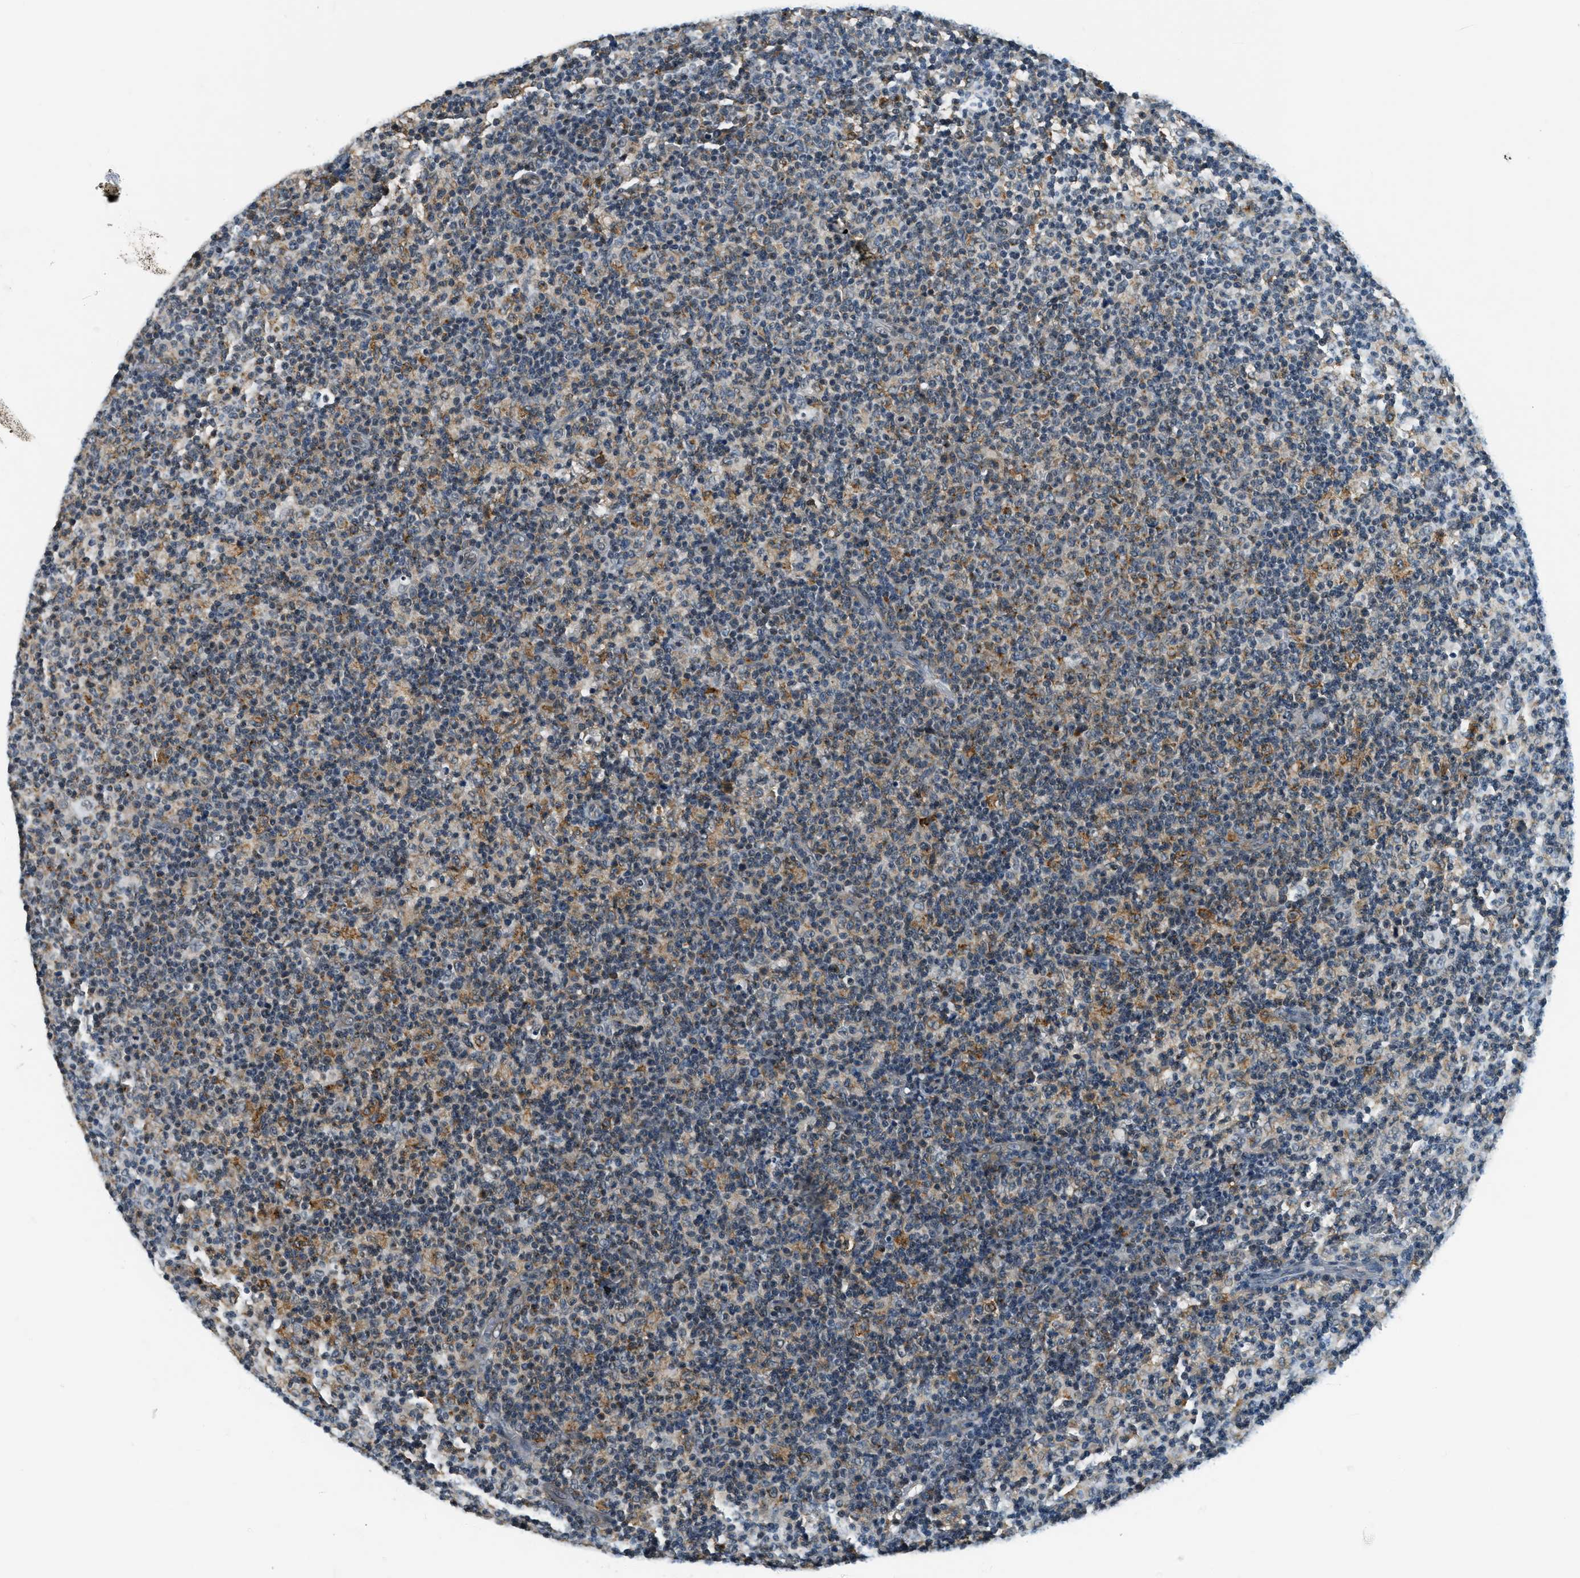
{"staining": {"intensity": "moderate", "quantity": "<25%", "location": "cytoplasmic/membranous"}, "tissue": "lymph node", "cell_type": "Non-germinal center cells", "image_type": "normal", "snomed": [{"axis": "morphology", "description": "Normal tissue, NOS"}, {"axis": "morphology", "description": "Inflammation, NOS"}, {"axis": "topography", "description": "Lymph node"}], "caption": "Immunohistochemical staining of unremarkable lymph node demonstrates <25% levels of moderate cytoplasmic/membranous protein expression in approximately <25% of non-germinal center cells.", "gene": "RAB11FIP1", "patient": {"sex": "male", "age": 55}}